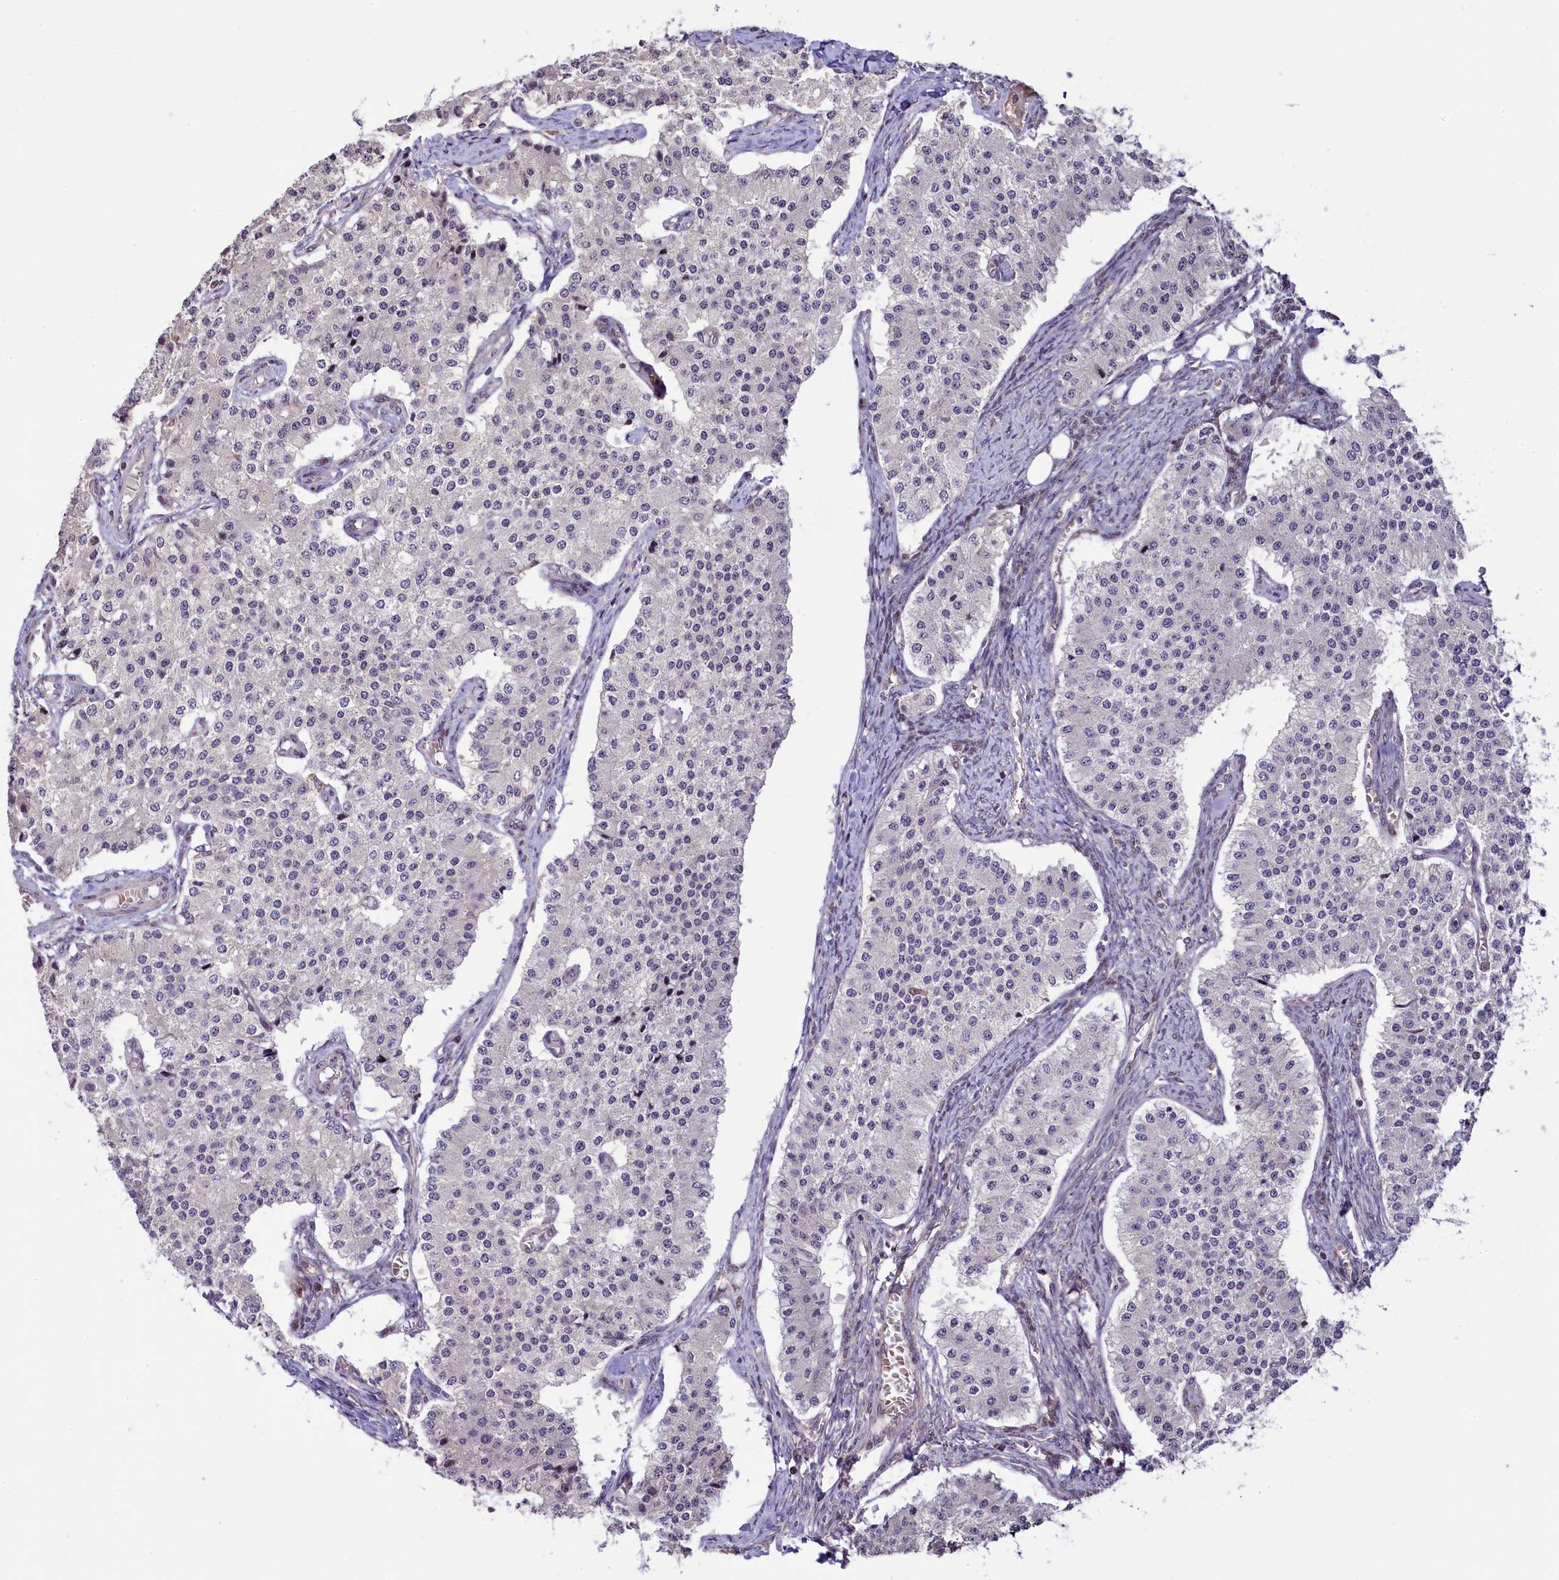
{"staining": {"intensity": "negative", "quantity": "none", "location": "none"}, "tissue": "carcinoid", "cell_type": "Tumor cells", "image_type": "cancer", "snomed": [{"axis": "morphology", "description": "Carcinoid, malignant, NOS"}, {"axis": "topography", "description": "Colon"}], "caption": "Tumor cells show no significant staining in carcinoid (malignant). (DAB (3,3'-diaminobenzidine) IHC with hematoxylin counter stain).", "gene": "RBBP8", "patient": {"sex": "female", "age": 52}}